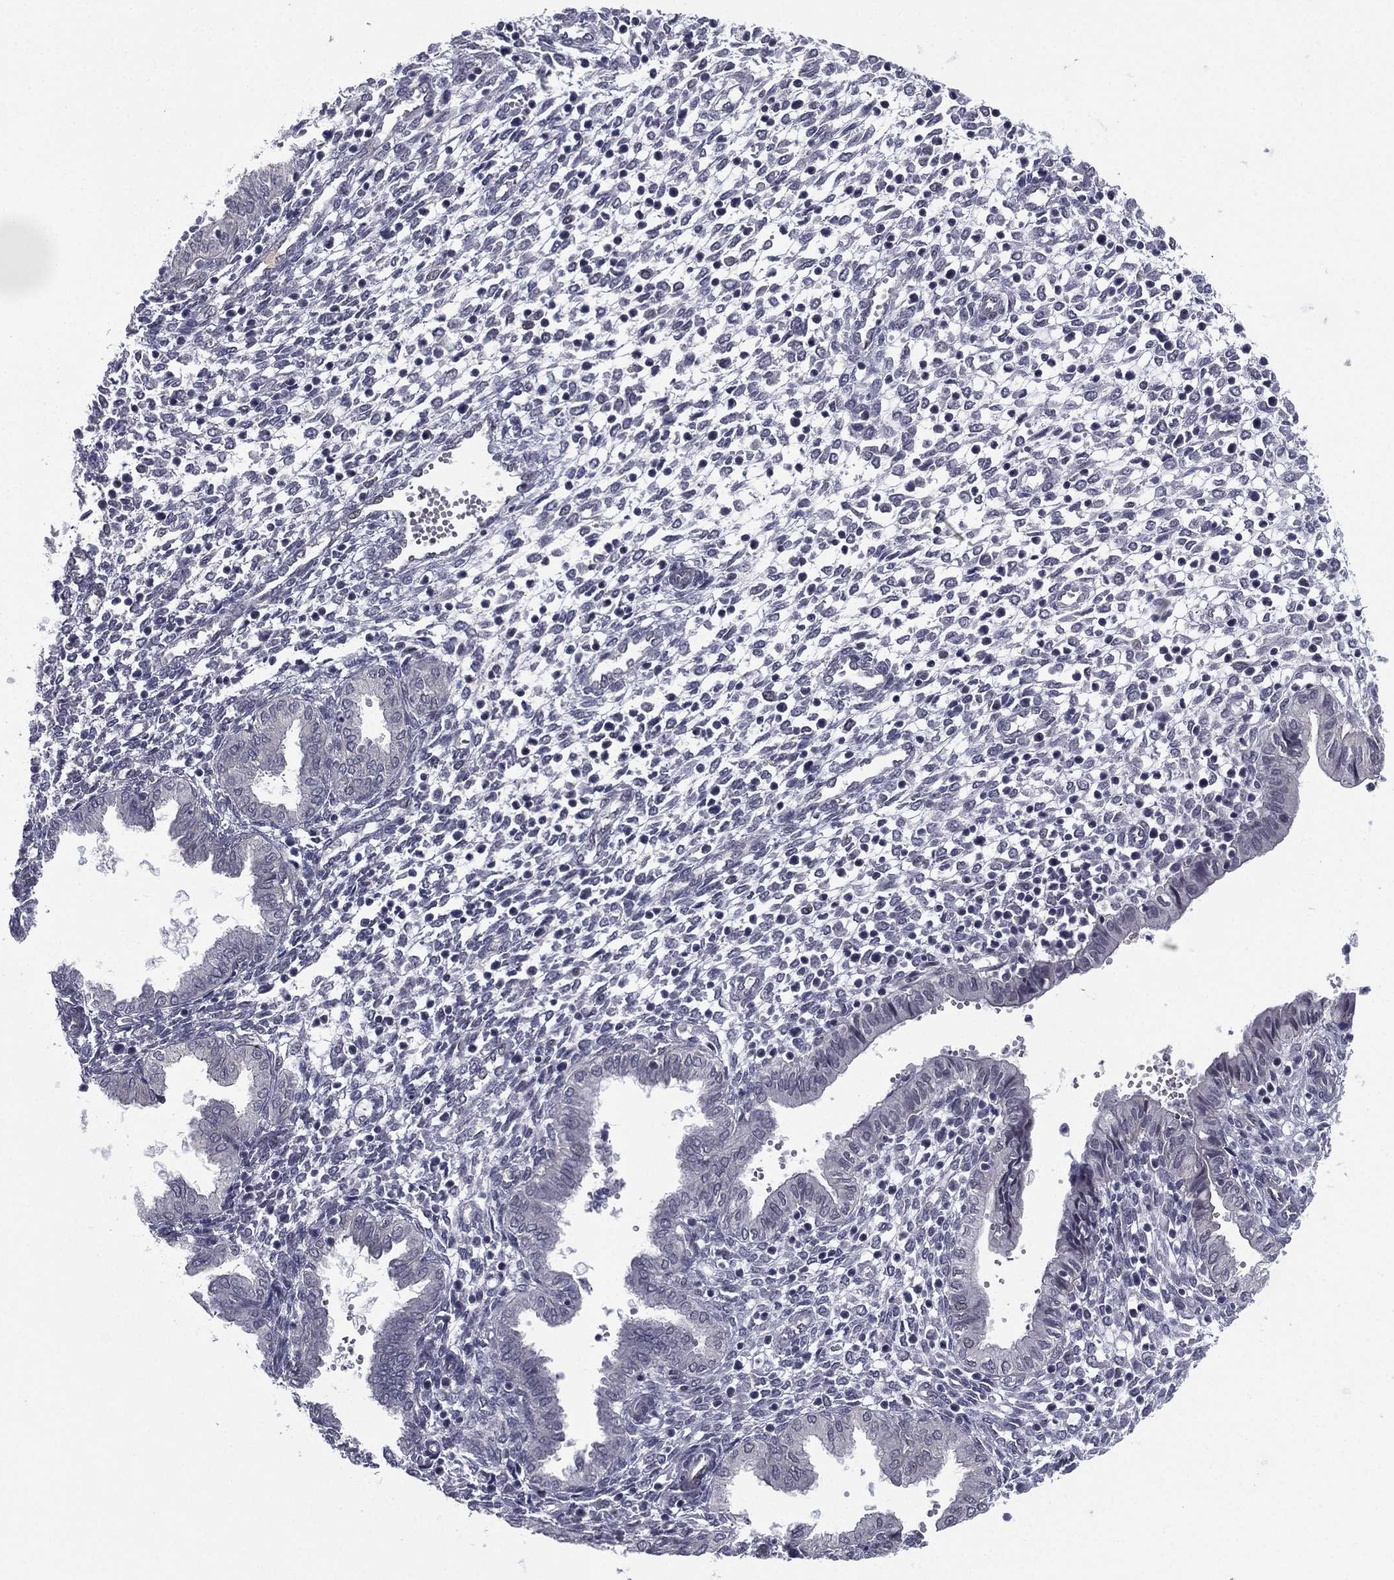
{"staining": {"intensity": "negative", "quantity": "none", "location": "none"}, "tissue": "endometrium", "cell_type": "Cells in endometrial stroma", "image_type": "normal", "snomed": [{"axis": "morphology", "description": "Normal tissue, NOS"}, {"axis": "topography", "description": "Endometrium"}], "caption": "A photomicrograph of endometrium stained for a protein exhibits no brown staining in cells in endometrial stroma. (Brightfield microscopy of DAB IHC at high magnification).", "gene": "ACTRT2", "patient": {"sex": "female", "age": 43}}